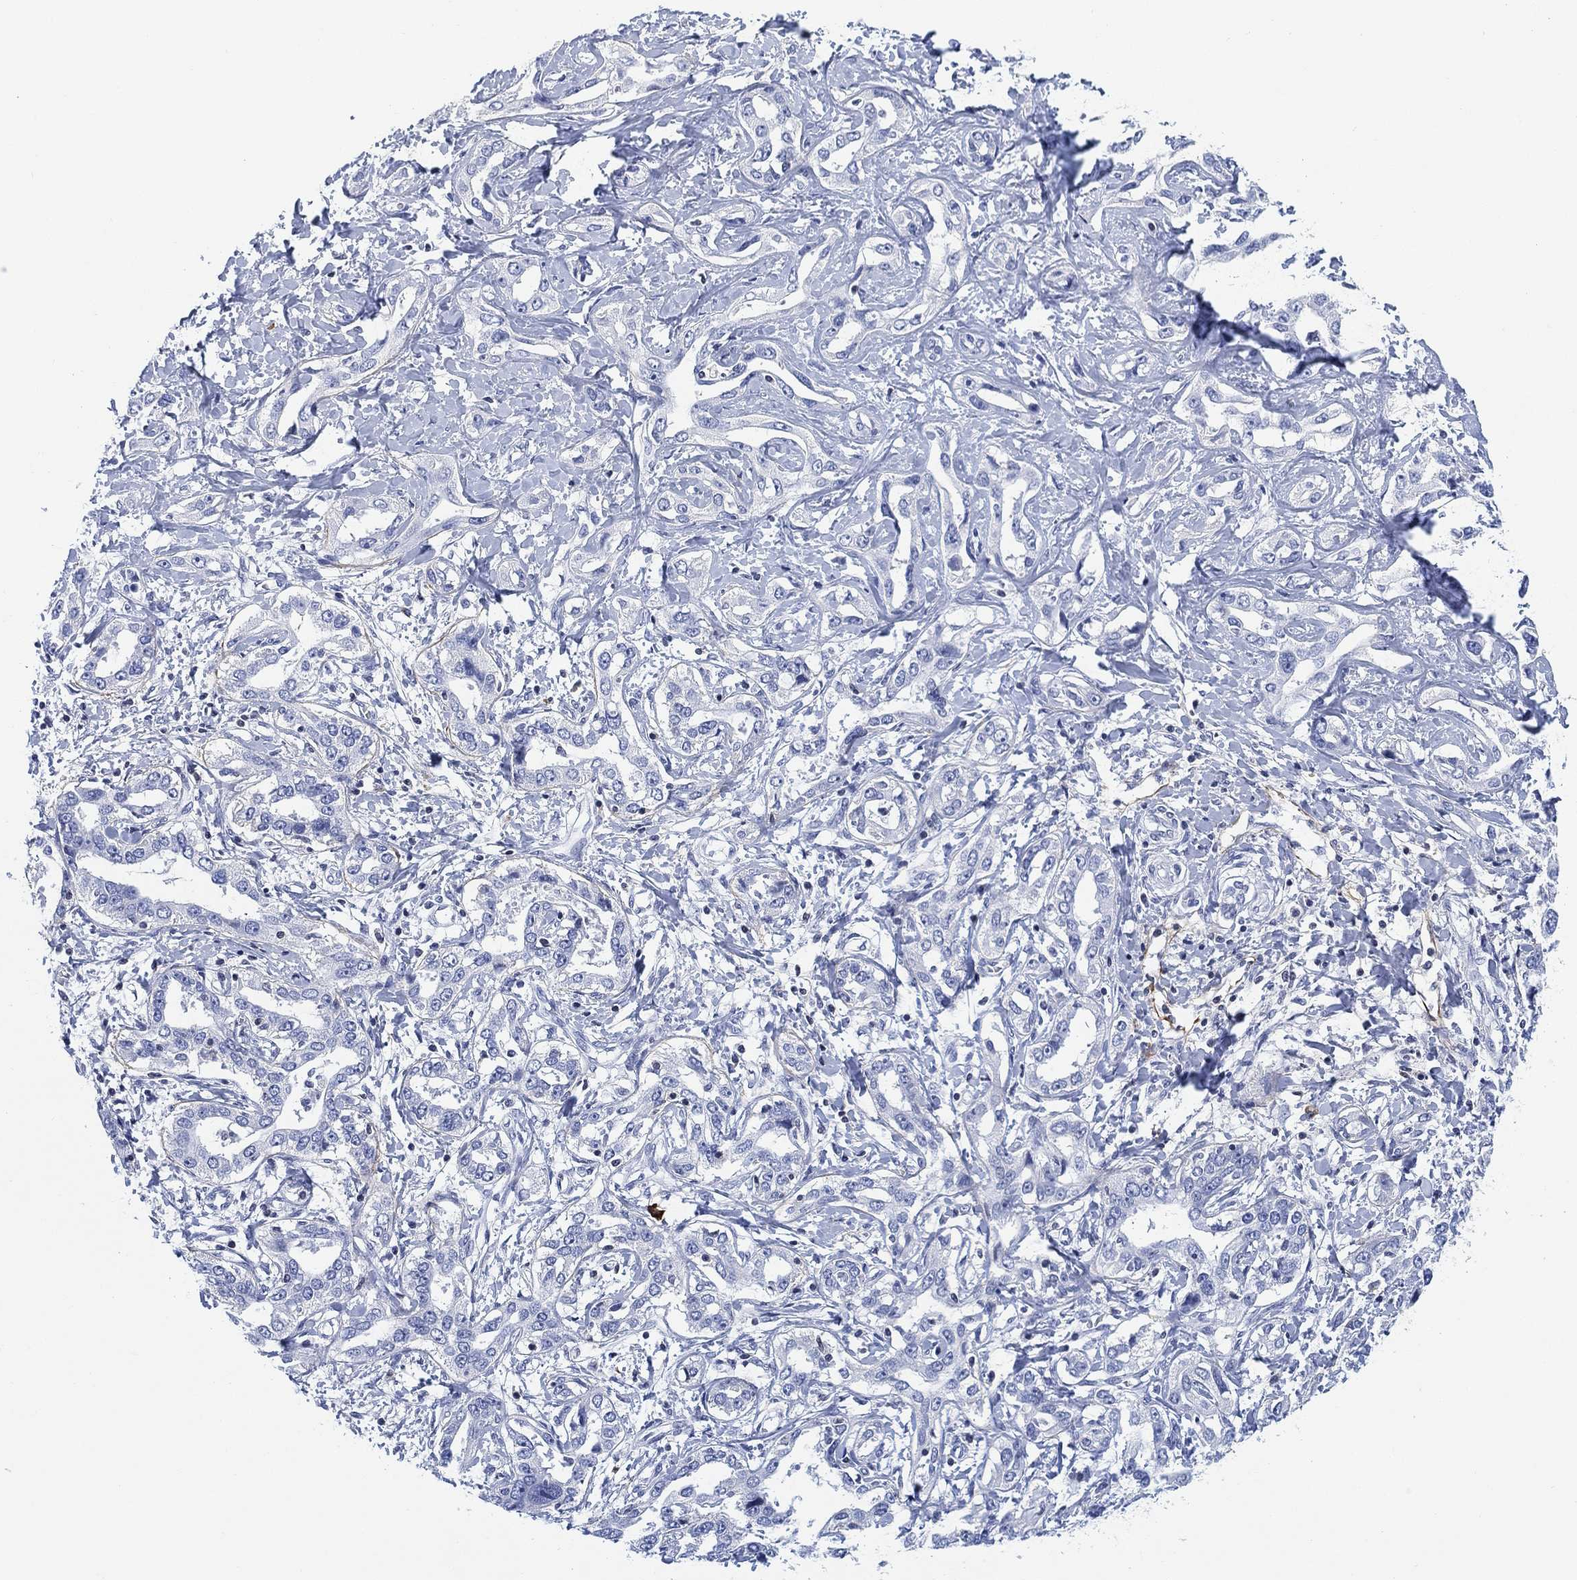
{"staining": {"intensity": "negative", "quantity": "none", "location": "none"}, "tissue": "liver cancer", "cell_type": "Tumor cells", "image_type": "cancer", "snomed": [{"axis": "morphology", "description": "Cholangiocarcinoma"}, {"axis": "topography", "description": "Liver"}], "caption": "Immunohistochemical staining of human cholangiocarcinoma (liver) displays no significant positivity in tumor cells.", "gene": "FYB1", "patient": {"sex": "male", "age": 59}}